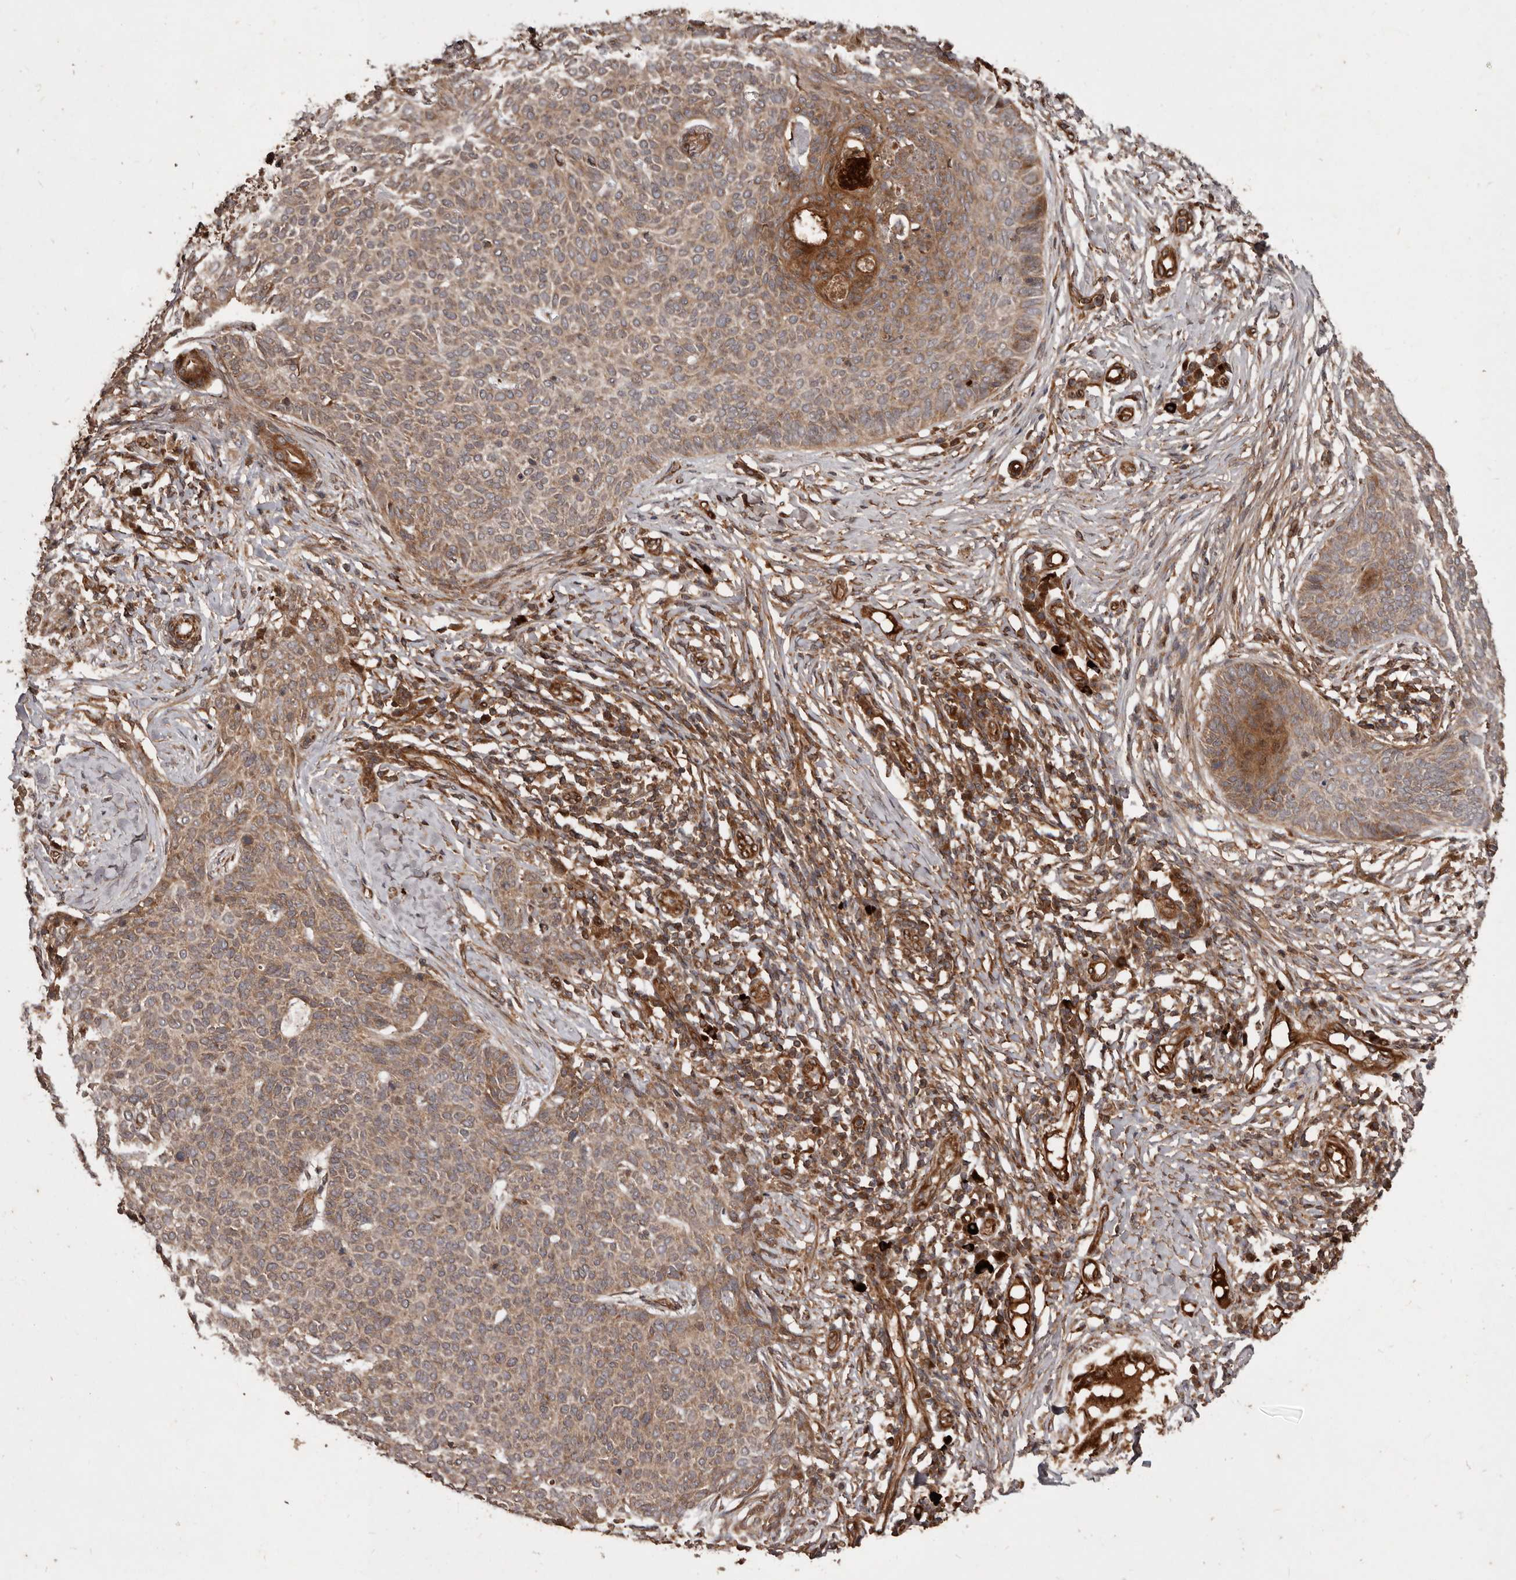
{"staining": {"intensity": "weak", "quantity": ">75%", "location": "cytoplasmic/membranous"}, "tissue": "skin cancer", "cell_type": "Tumor cells", "image_type": "cancer", "snomed": [{"axis": "morphology", "description": "Normal tissue, NOS"}, {"axis": "morphology", "description": "Basal cell carcinoma"}, {"axis": "topography", "description": "Skin"}], "caption": "Protein expression analysis of human skin cancer (basal cell carcinoma) reveals weak cytoplasmic/membranous staining in approximately >75% of tumor cells.", "gene": "STK36", "patient": {"sex": "male", "age": 50}}